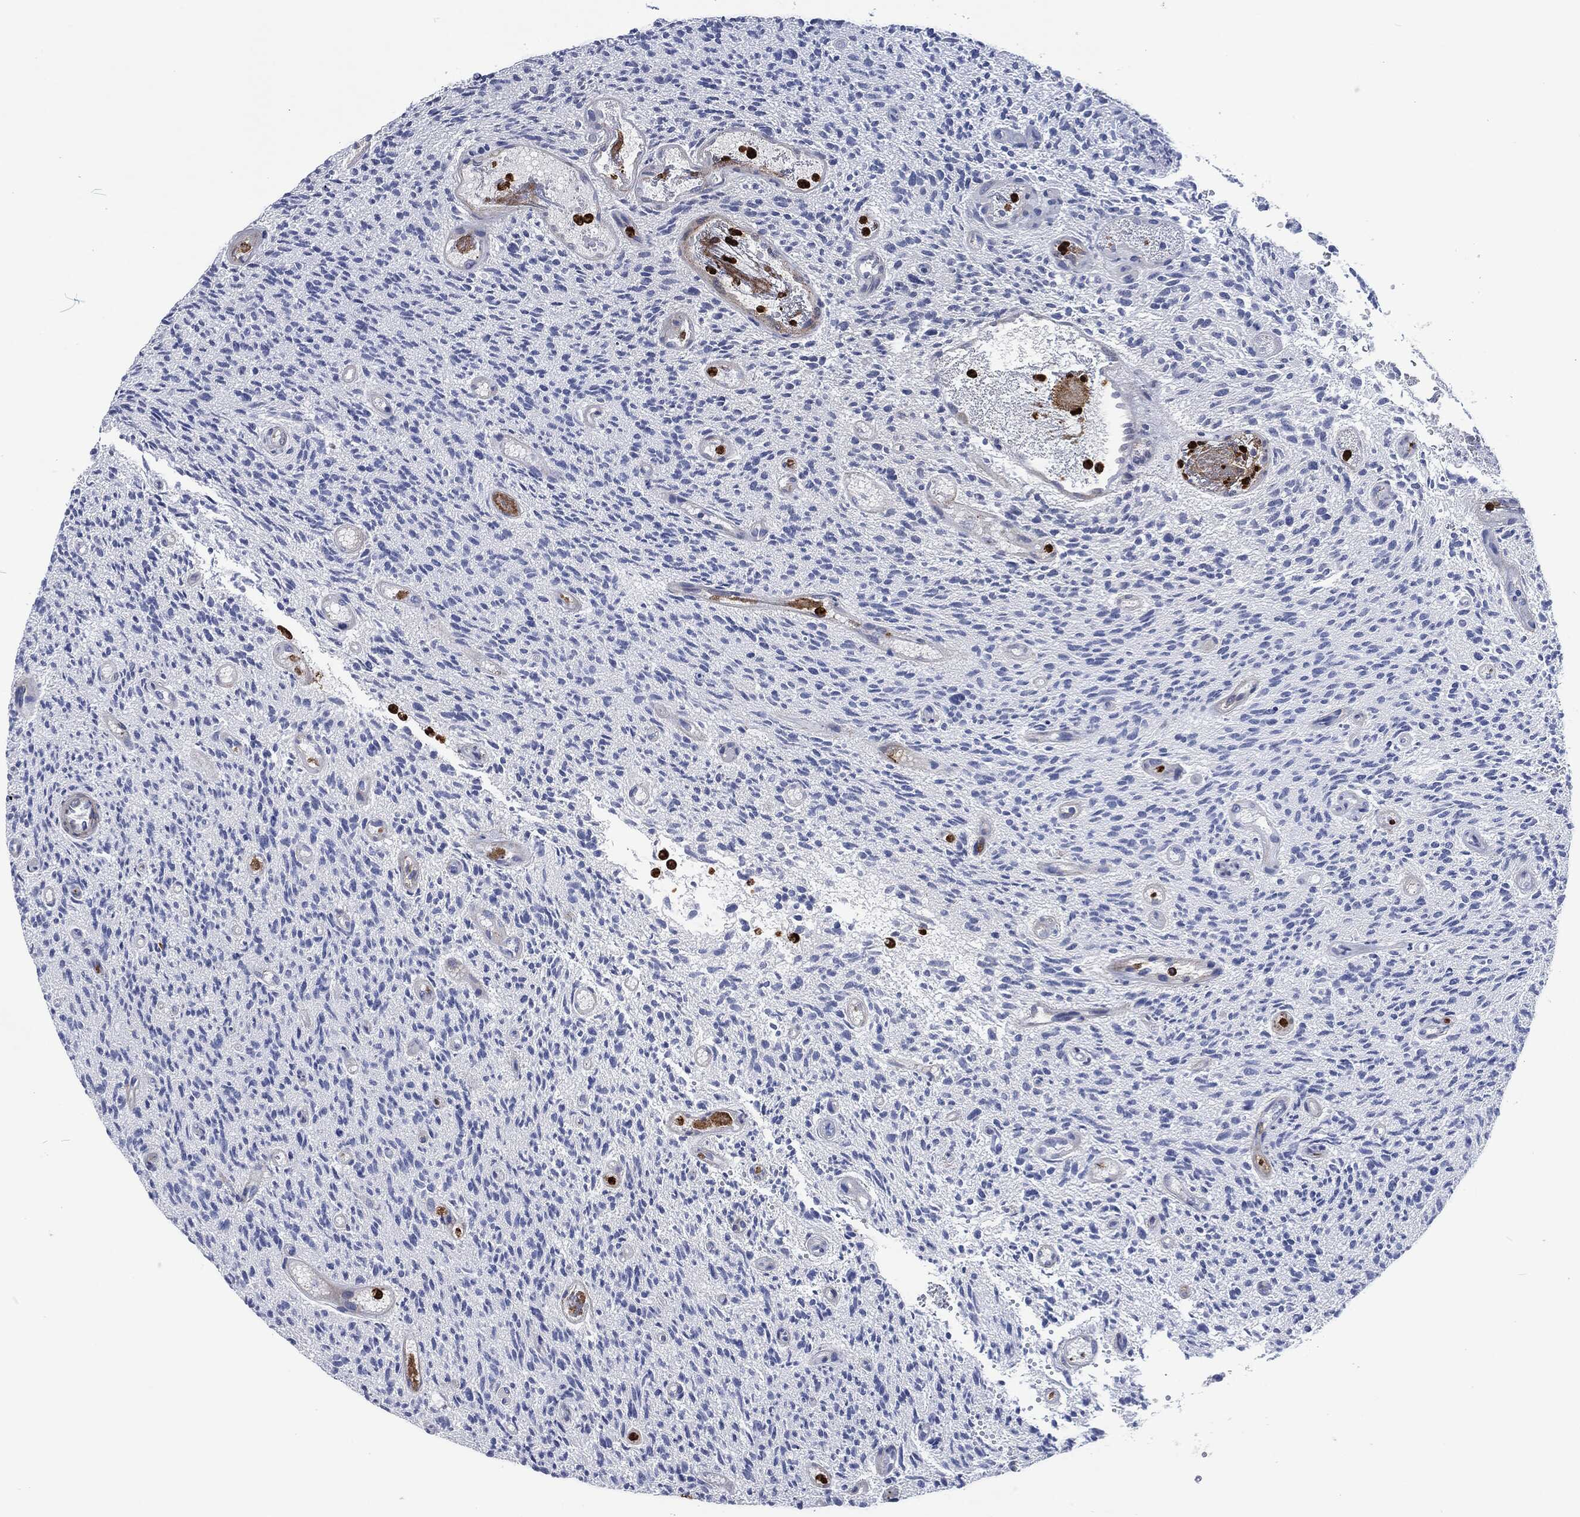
{"staining": {"intensity": "negative", "quantity": "none", "location": "none"}, "tissue": "glioma", "cell_type": "Tumor cells", "image_type": "cancer", "snomed": [{"axis": "morphology", "description": "Glioma, malignant, High grade"}, {"axis": "topography", "description": "Brain"}], "caption": "High power microscopy photomicrograph of an immunohistochemistry (IHC) image of glioma, revealing no significant expression in tumor cells.", "gene": "MPO", "patient": {"sex": "male", "age": 64}}